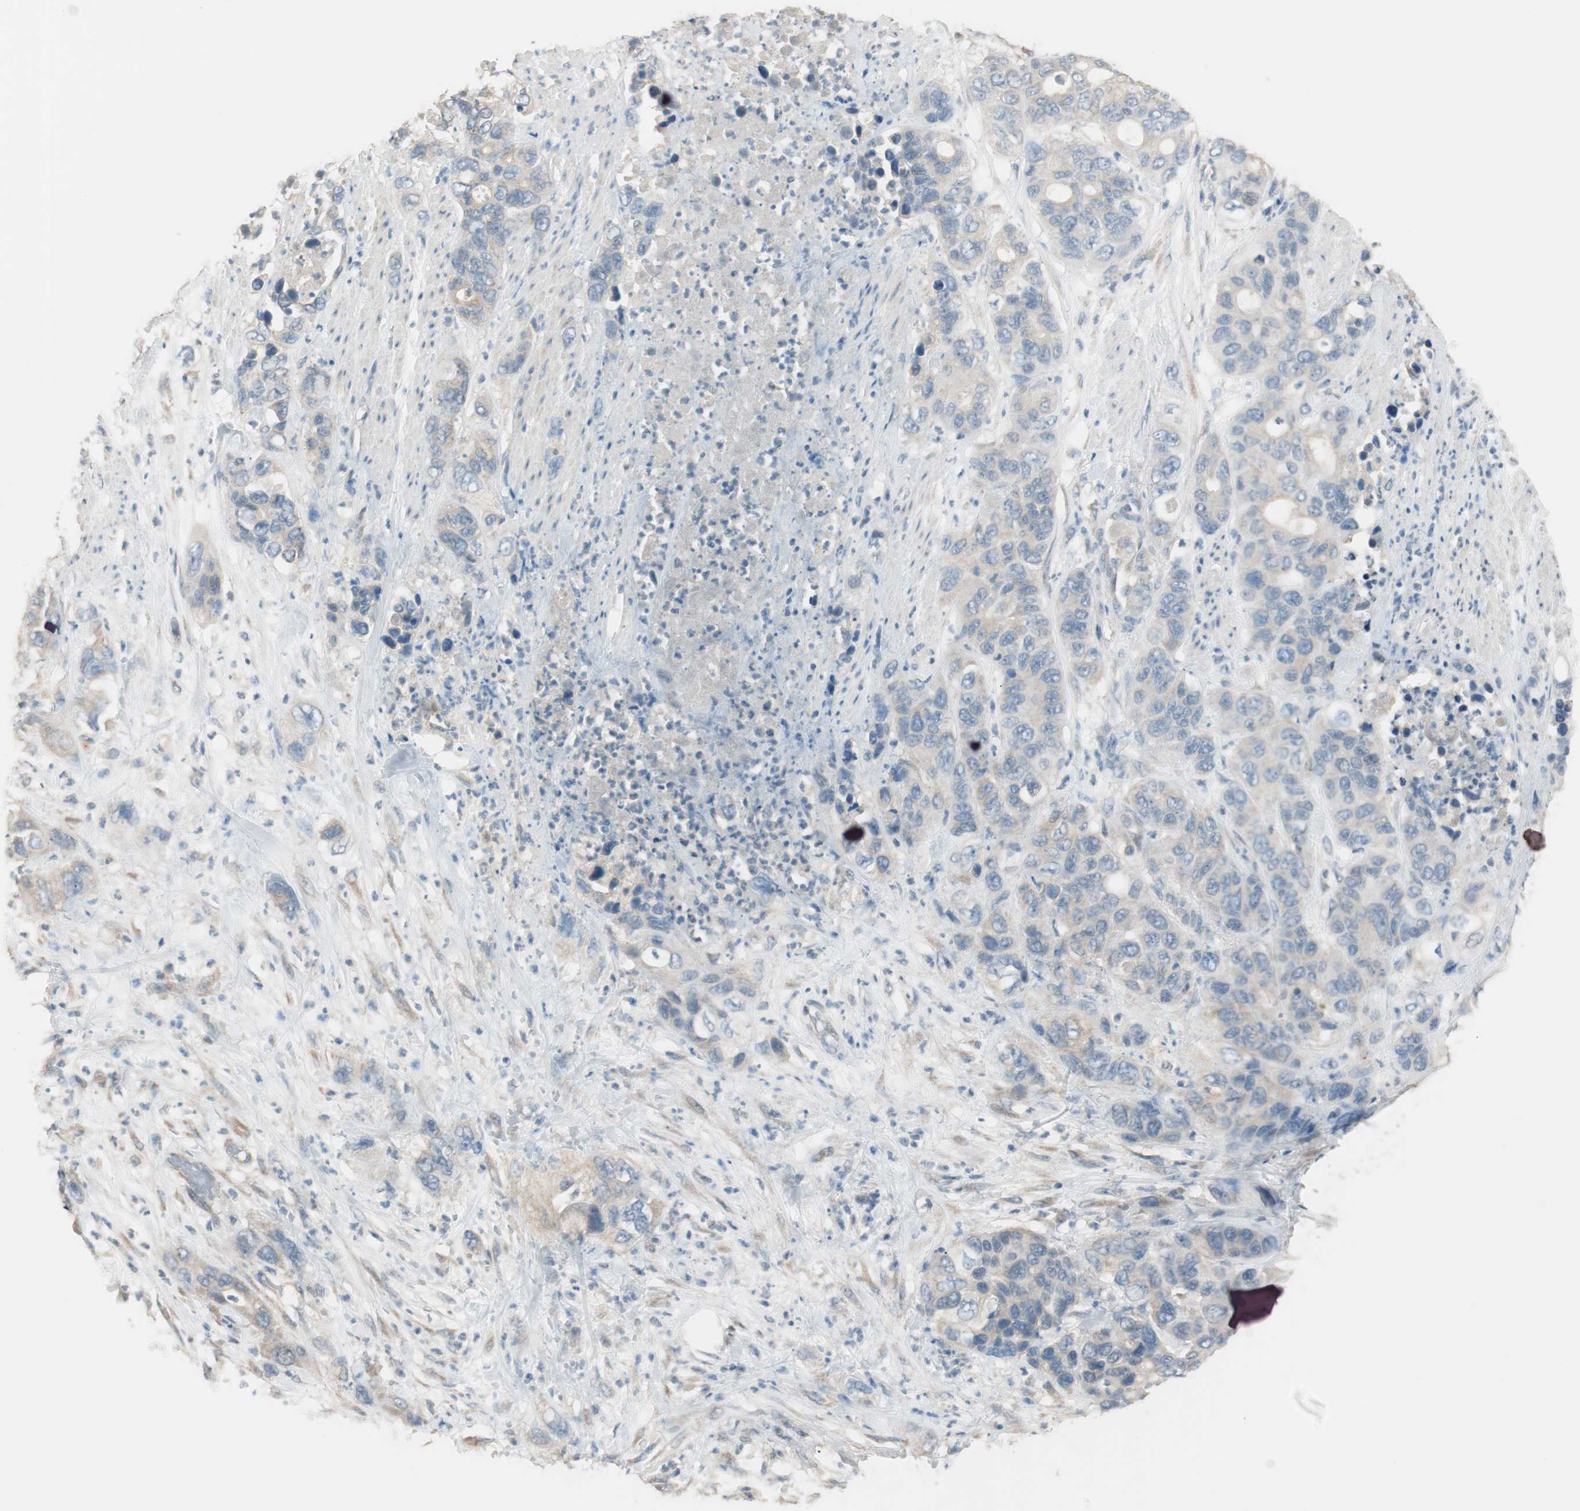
{"staining": {"intensity": "weak", "quantity": ">75%", "location": "cytoplasmic/membranous"}, "tissue": "pancreatic cancer", "cell_type": "Tumor cells", "image_type": "cancer", "snomed": [{"axis": "morphology", "description": "Adenocarcinoma, NOS"}, {"axis": "topography", "description": "Pancreas"}], "caption": "Immunohistochemistry photomicrograph of adenocarcinoma (pancreatic) stained for a protein (brown), which demonstrates low levels of weak cytoplasmic/membranous staining in approximately >75% of tumor cells.", "gene": "KHK", "patient": {"sex": "female", "age": 71}}